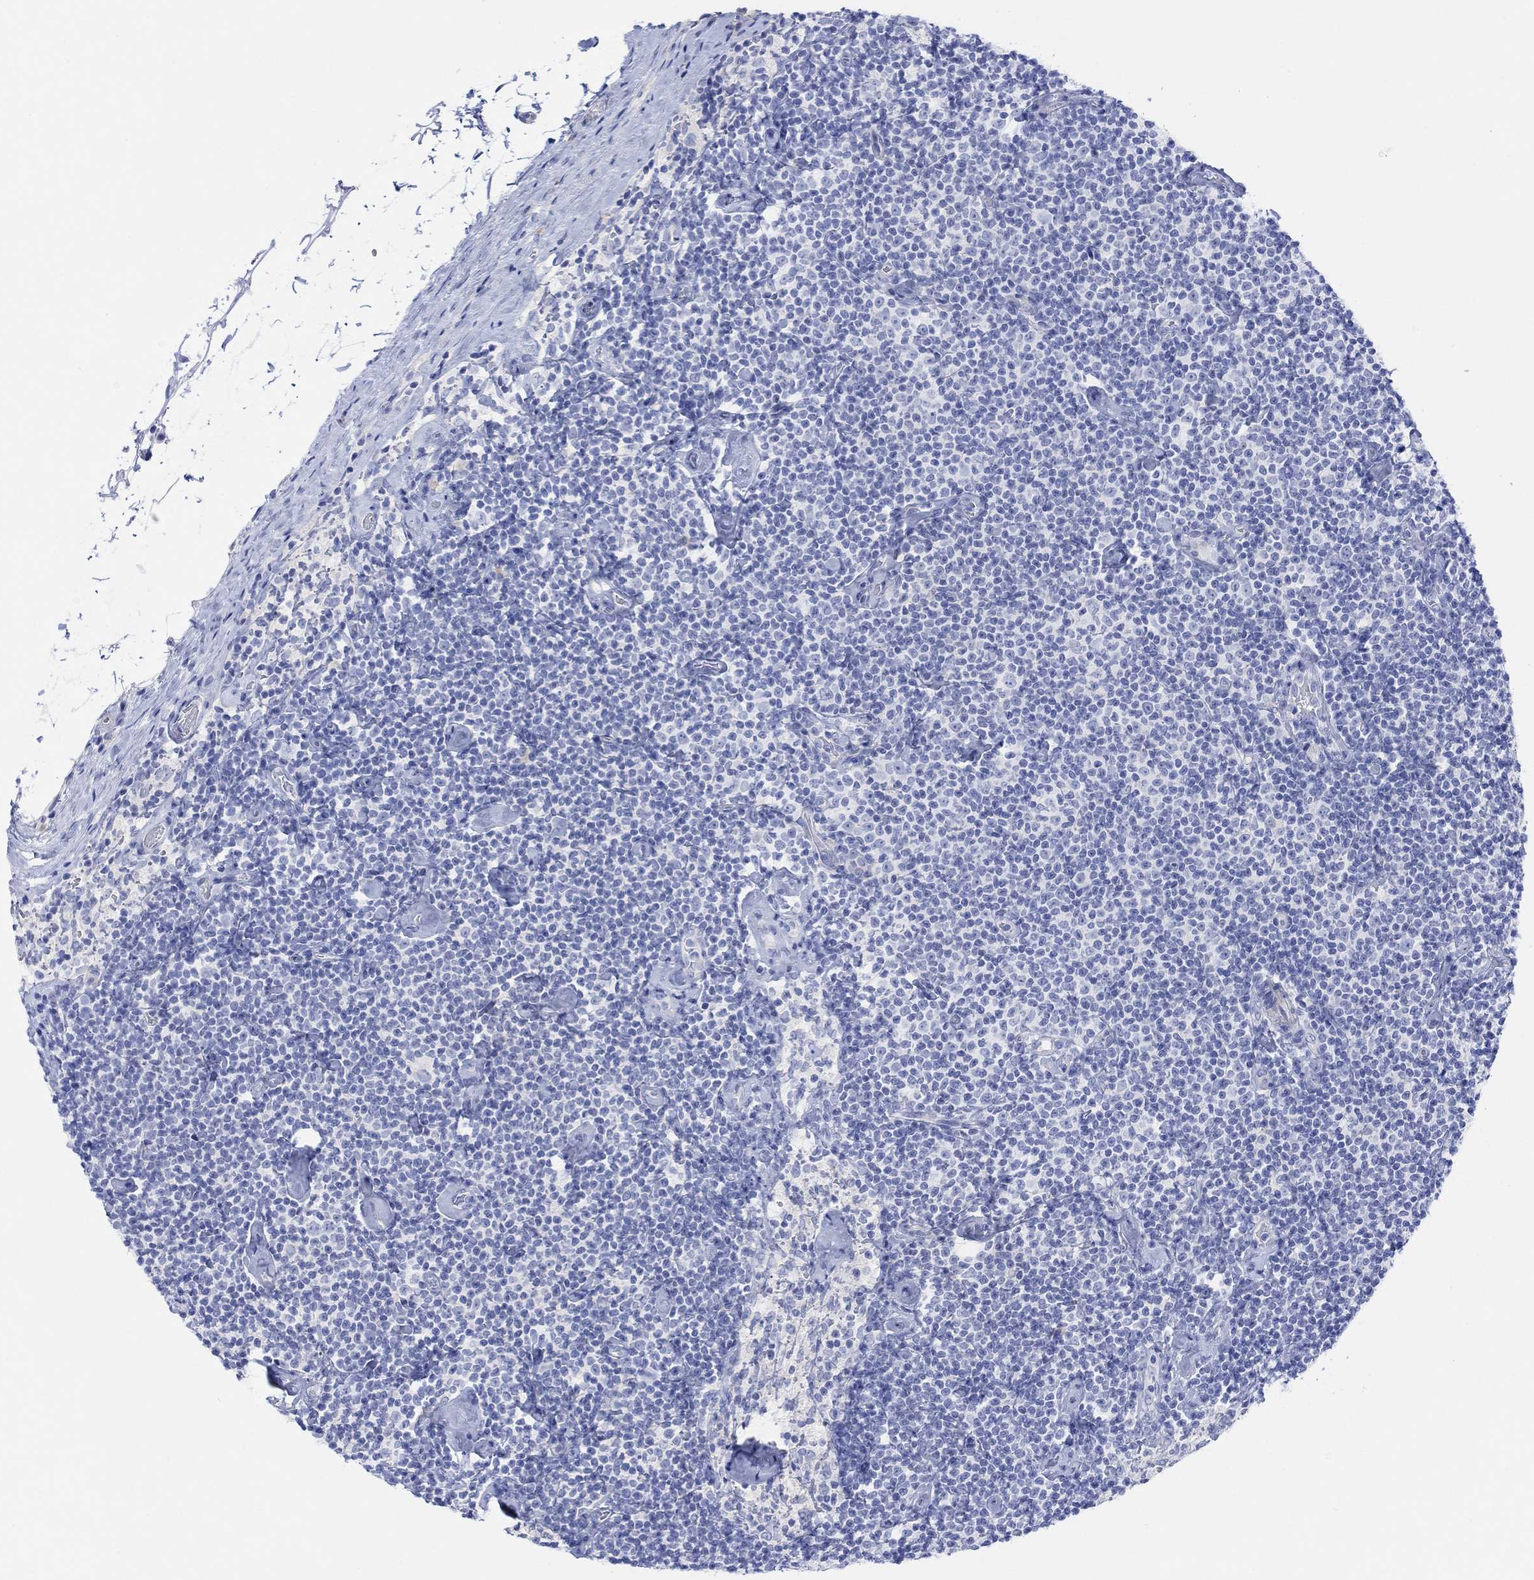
{"staining": {"intensity": "negative", "quantity": "none", "location": "none"}, "tissue": "lymphoma", "cell_type": "Tumor cells", "image_type": "cancer", "snomed": [{"axis": "morphology", "description": "Malignant lymphoma, non-Hodgkin's type, Low grade"}, {"axis": "topography", "description": "Lymph node"}], "caption": "Lymphoma was stained to show a protein in brown. There is no significant staining in tumor cells.", "gene": "GNG13", "patient": {"sex": "male", "age": 81}}